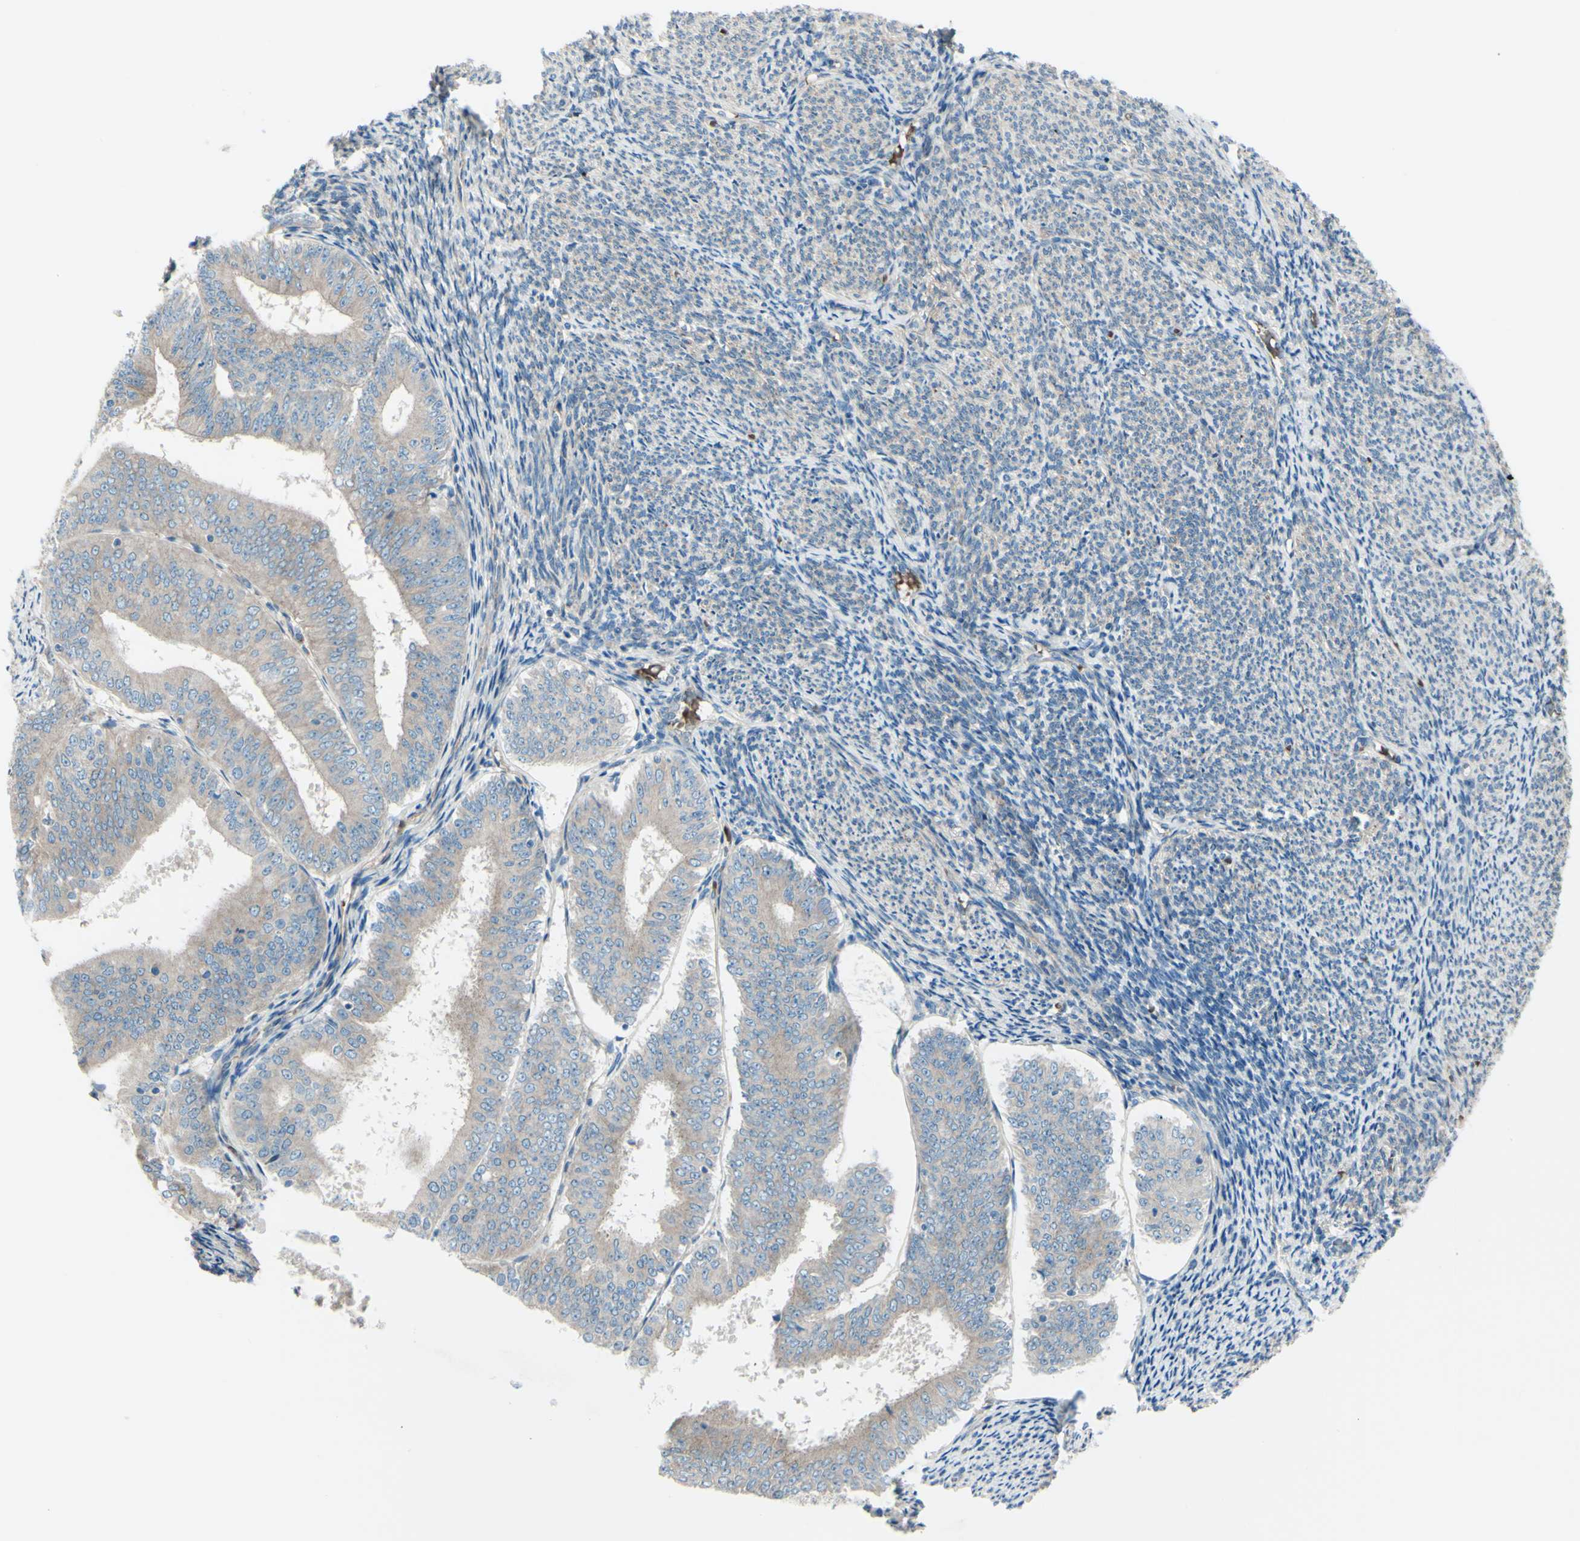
{"staining": {"intensity": "weak", "quantity": ">75%", "location": "cytoplasmic/membranous"}, "tissue": "endometrial cancer", "cell_type": "Tumor cells", "image_type": "cancer", "snomed": [{"axis": "morphology", "description": "Adenocarcinoma, NOS"}, {"axis": "topography", "description": "Endometrium"}], "caption": "Adenocarcinoma (endometrial) tissue displays weak cytoplasmic/membranous expression in about >75% of tumor cells, visualized by immunohistochemistry.", "gene": "PCDHGA2", "patient": {"sex": "female", "age": 63}}